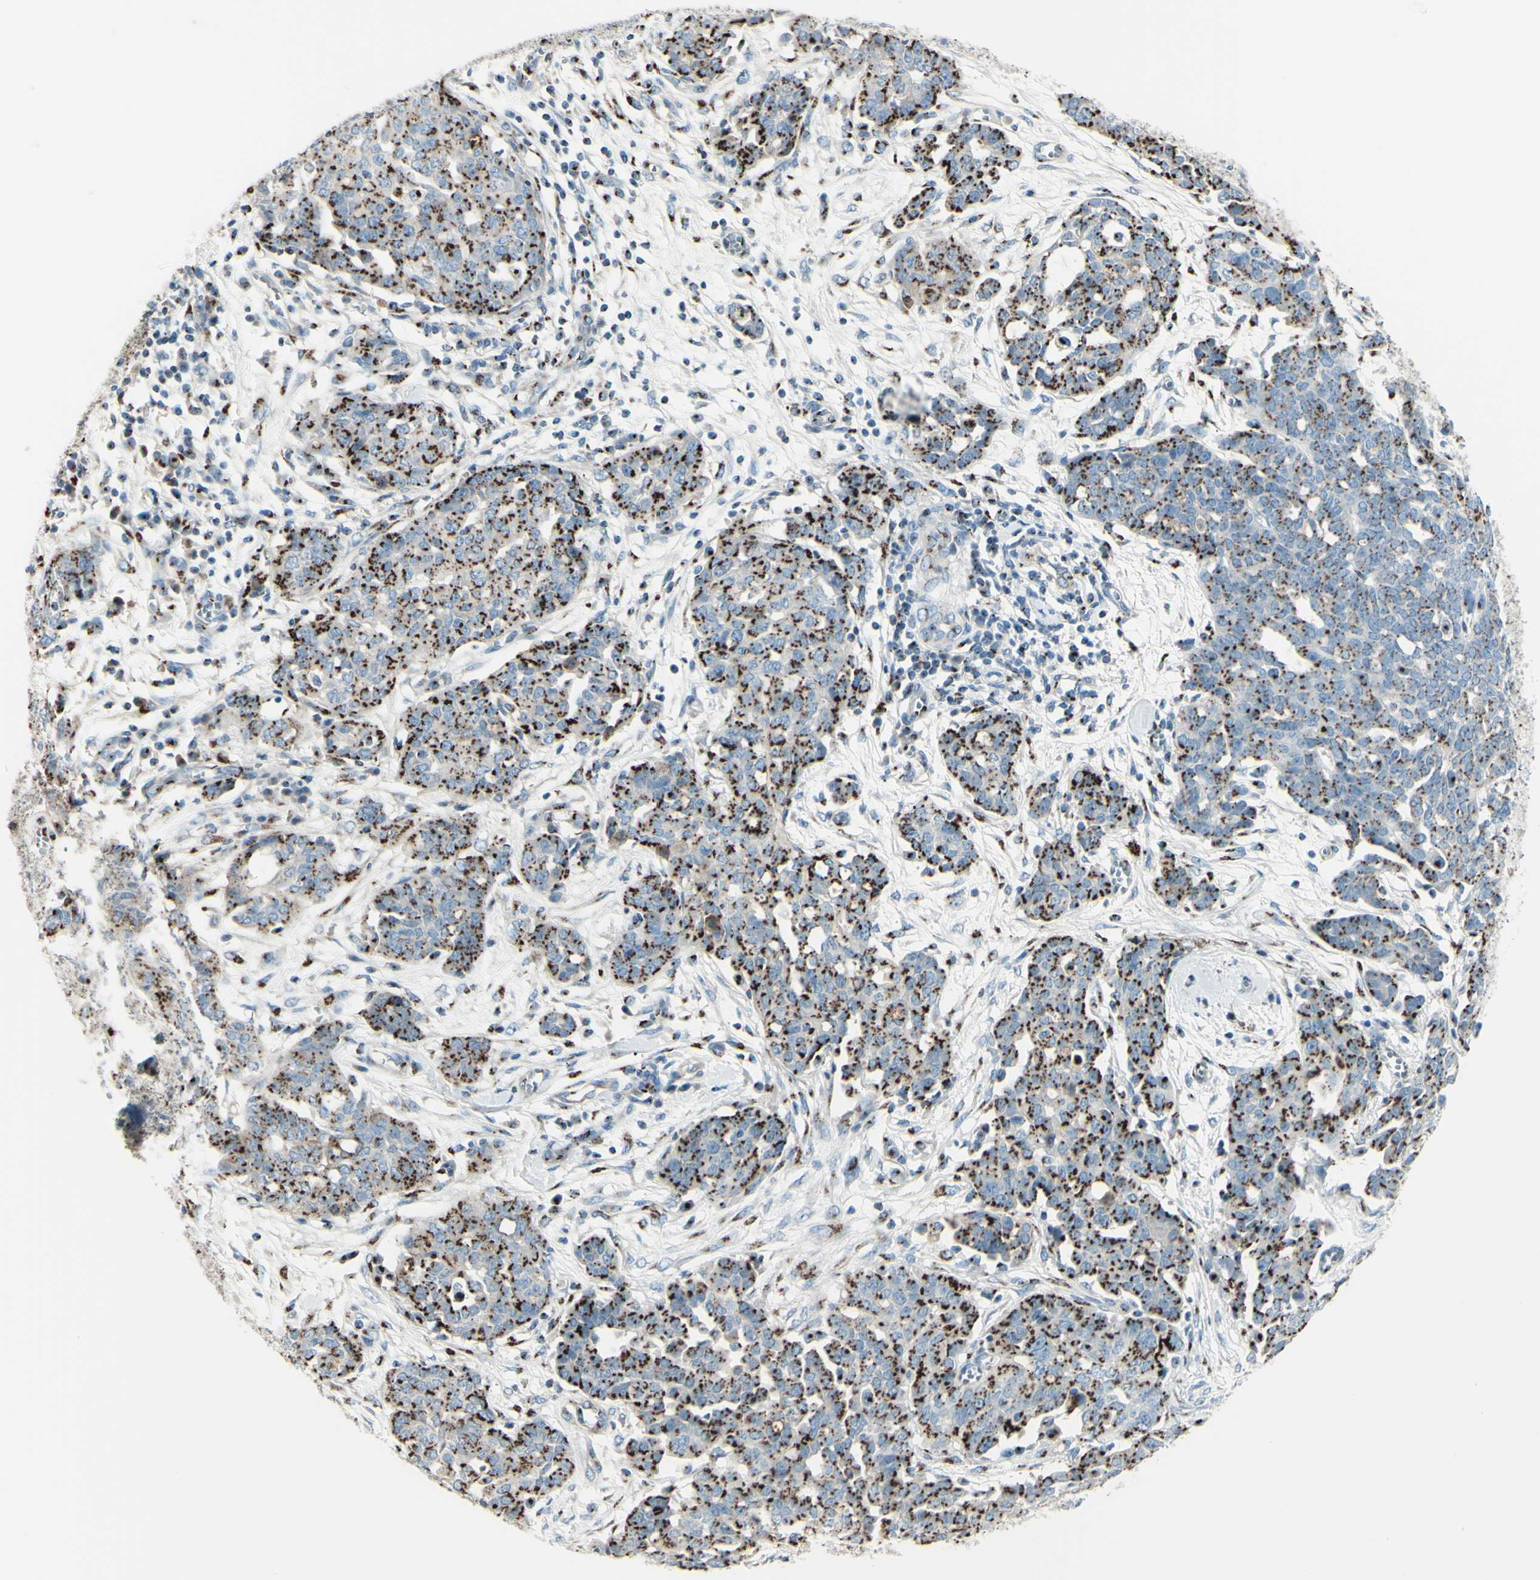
{"staining": {"intensity": "strong", "quantity": ">75%", "location": "cytoplasmic/membranous"}, "tissue": "ovarian cancer", "cell_type": "Tumor cells", "image_type": "cancer", "snomed": [{"axis": "morphology", "description": "Cystadenocarcinoma, serous, NOS"}, {"axis": "topography", "description": "Soft tissue"}, {"axis": "topography", "description": "Ovary"}], "caption": "A micrograph of ovarian serous cystadenocarcinoma stained for a protein reveals strong cytoplasmic/membranous brown staining in tumor cells.", "gene": "B4GALT1", "patient": {"sex": "female", "age": 57}}